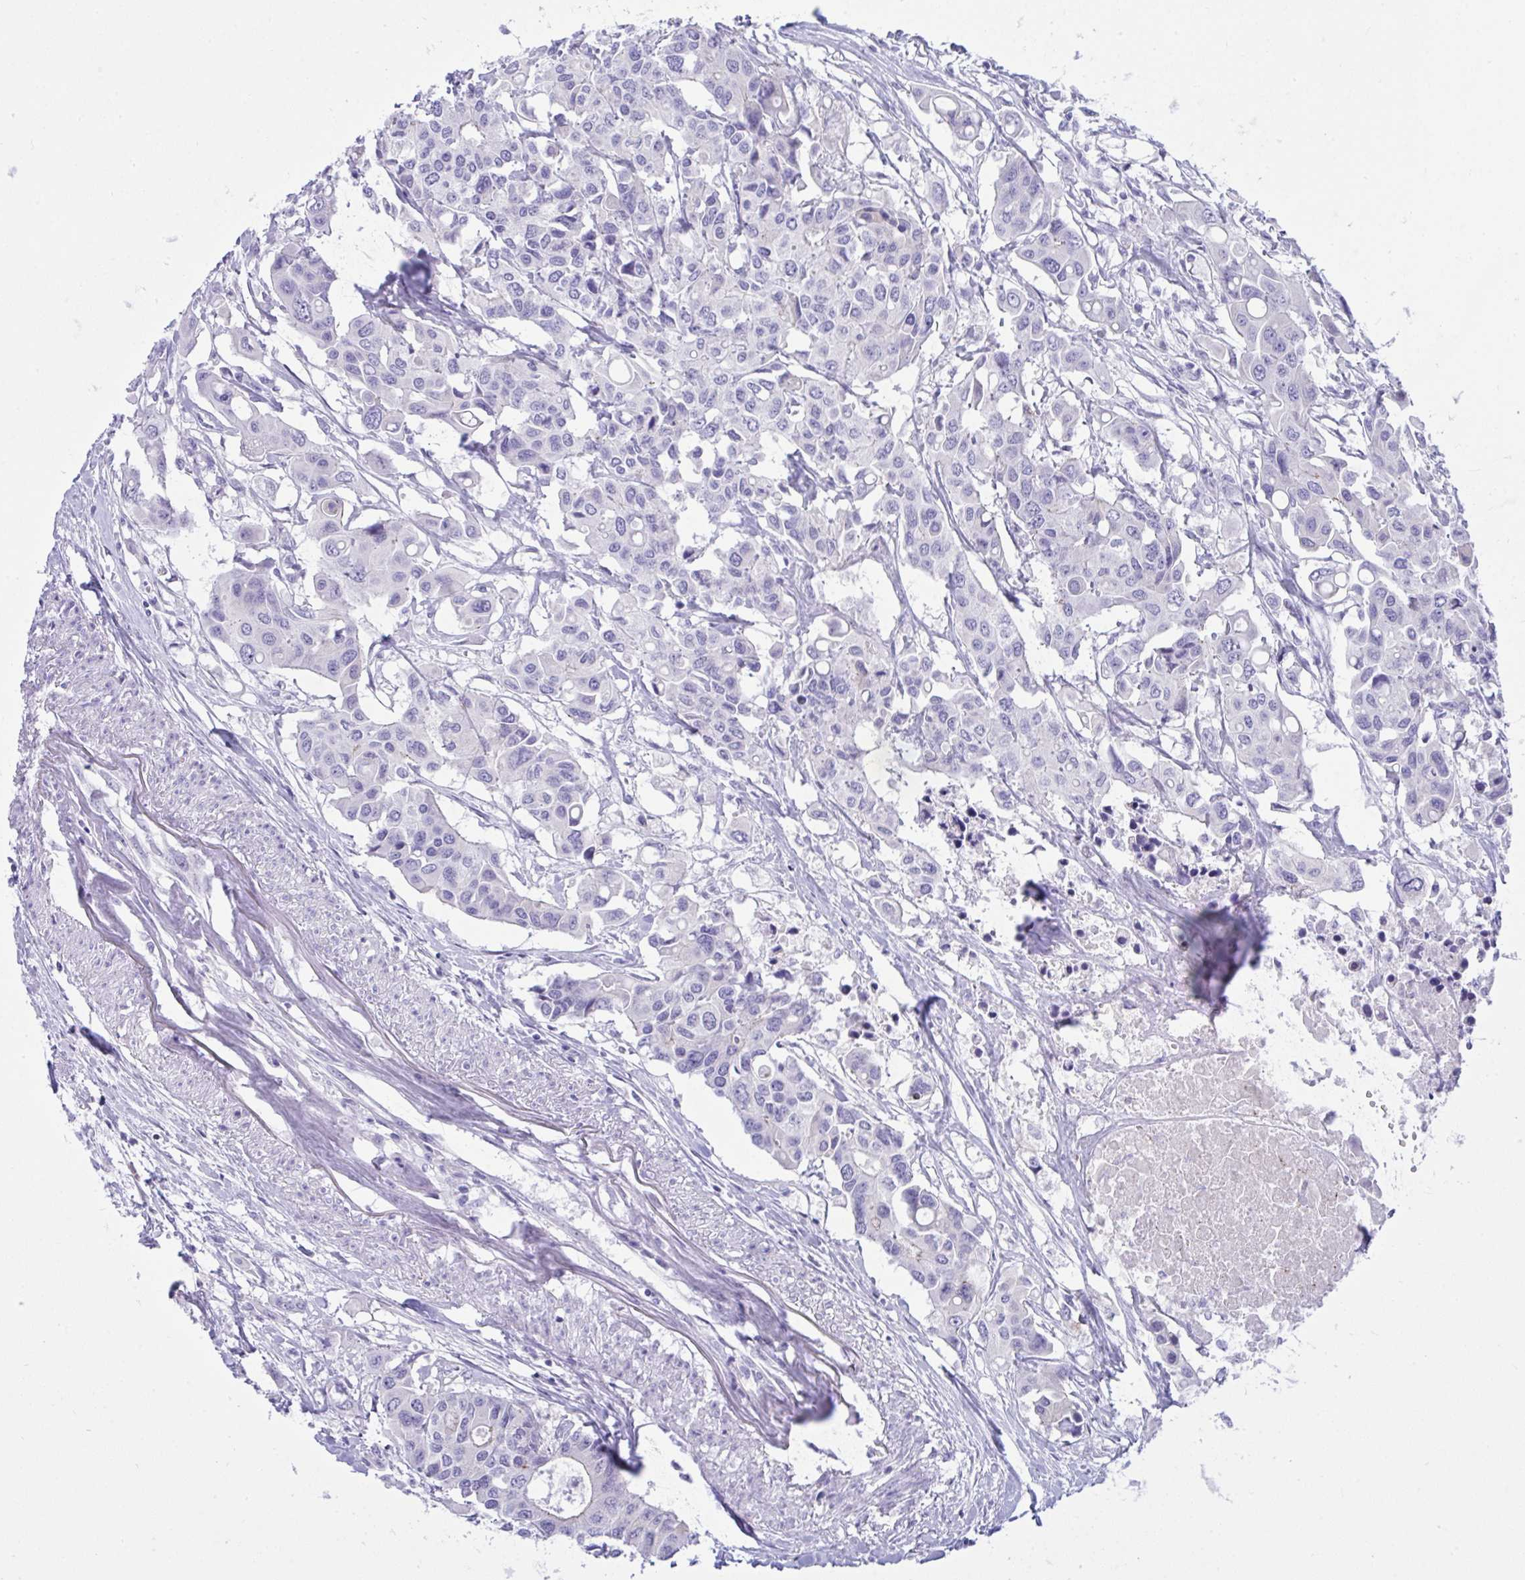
{"staining": {"intensity": "negative", "quantity": "none", "location": "none"}, "tissue": "colorectal cancer", "cell_type": "Tumor cells", "image_type": "cancer", "snomed": [{"axis": "morphology", "description": "Adenocarcinoma, NOS"}, {"axis": "topography", "description": "Colon"}], "caption": "Protein analysis of colorectal cancer (adenocarcinoma) demonstrates no significant expression in tumor cells.", "gene": "GLB1L2", "patient": {"sex": "male", "age": 77}}